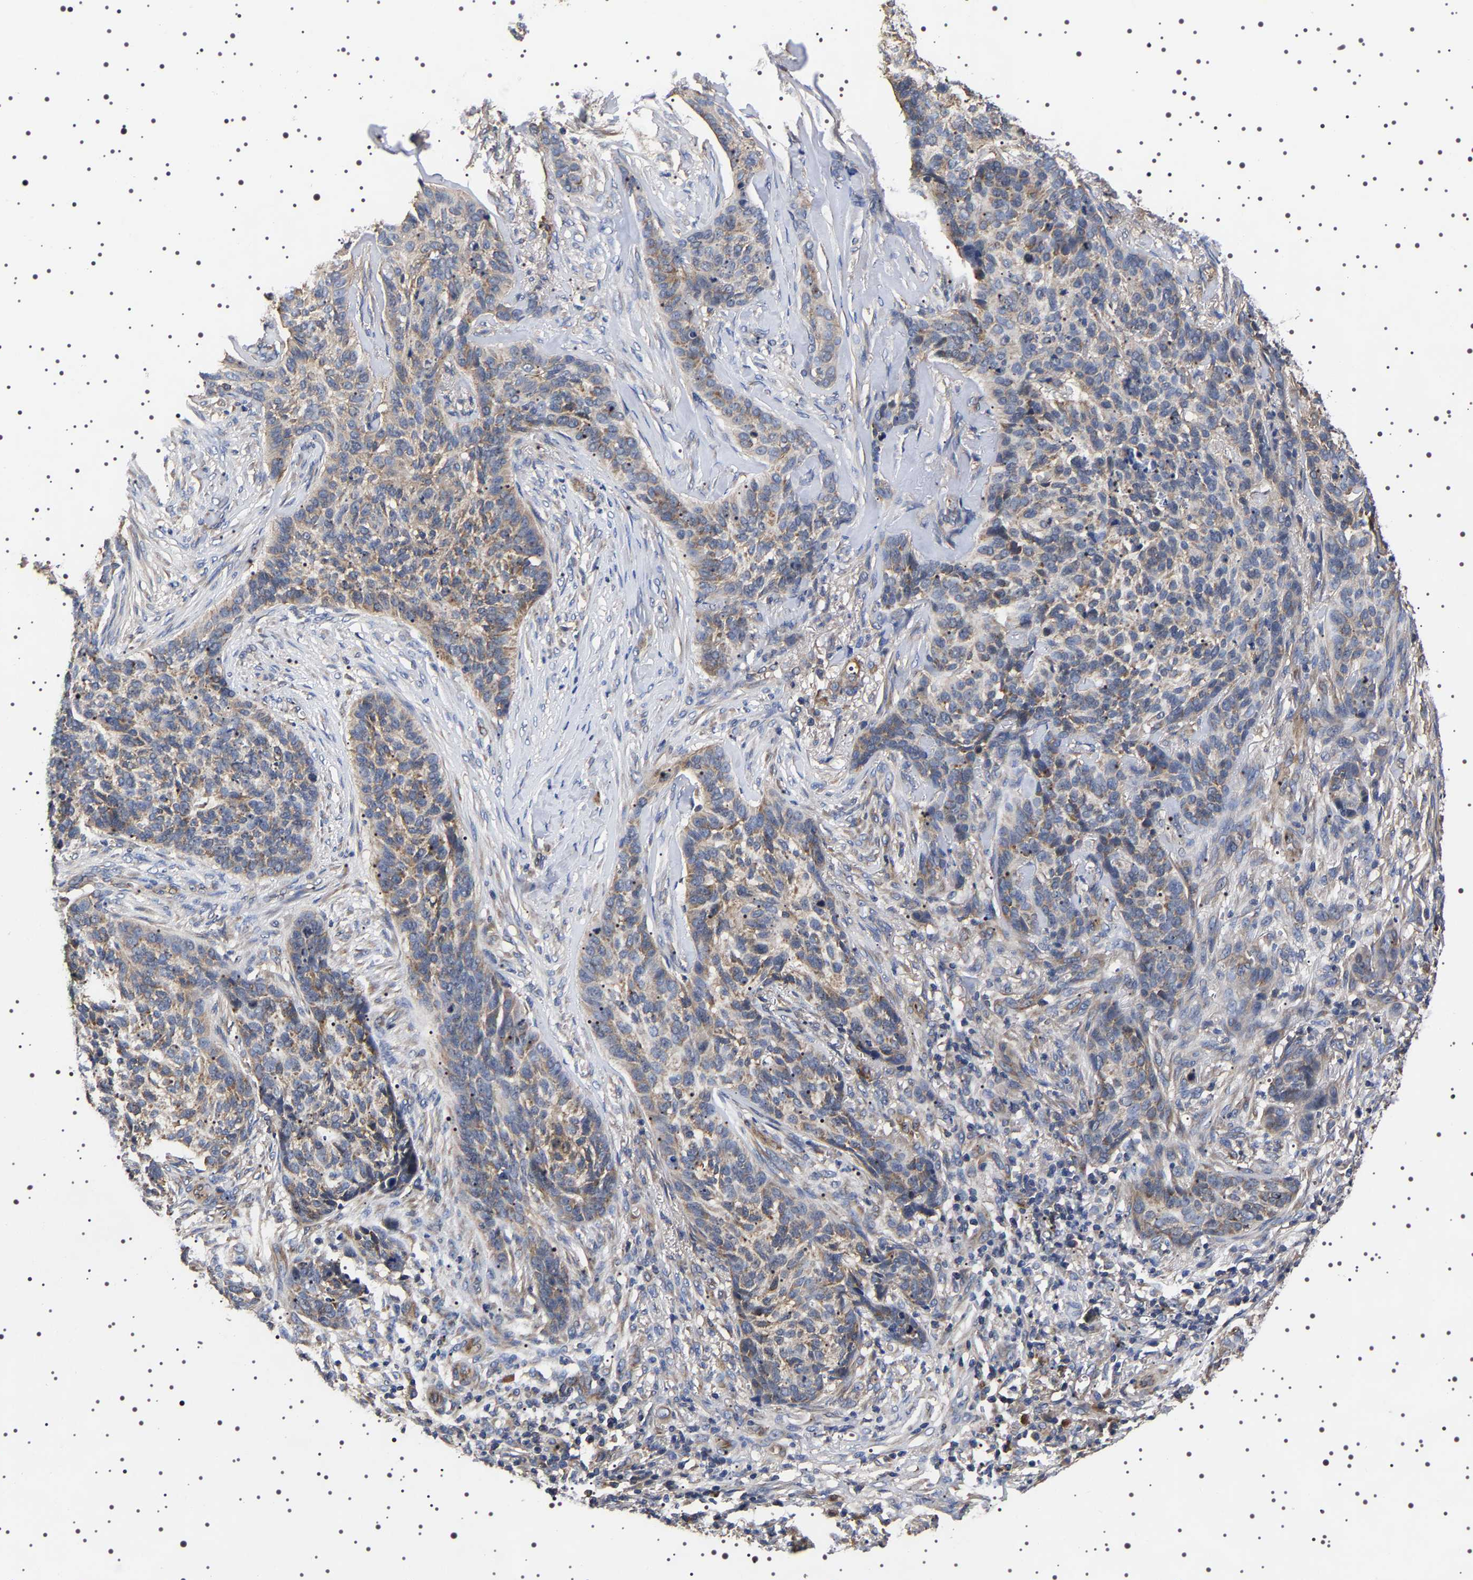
{"staining": {"intensity": "moderate", "quantity": "<25%", "location": "cytoplasmic/membranous"}, "tissue": "skin cancer", "cell_type": "Tumor cells", "image_type": "cancer", "snomed": [{"axis": "morphology", "description": "Basal cell carcinoma"}, {"axis": "topography", "description": "Skin"}], "caption": "Moderate cytoplasmic/membranous staining is identified in about <25% of tumor cells in skin basal cell carcinoma.", "gene": "DARS1", "patient": {"sex": "male", "age": 85}}